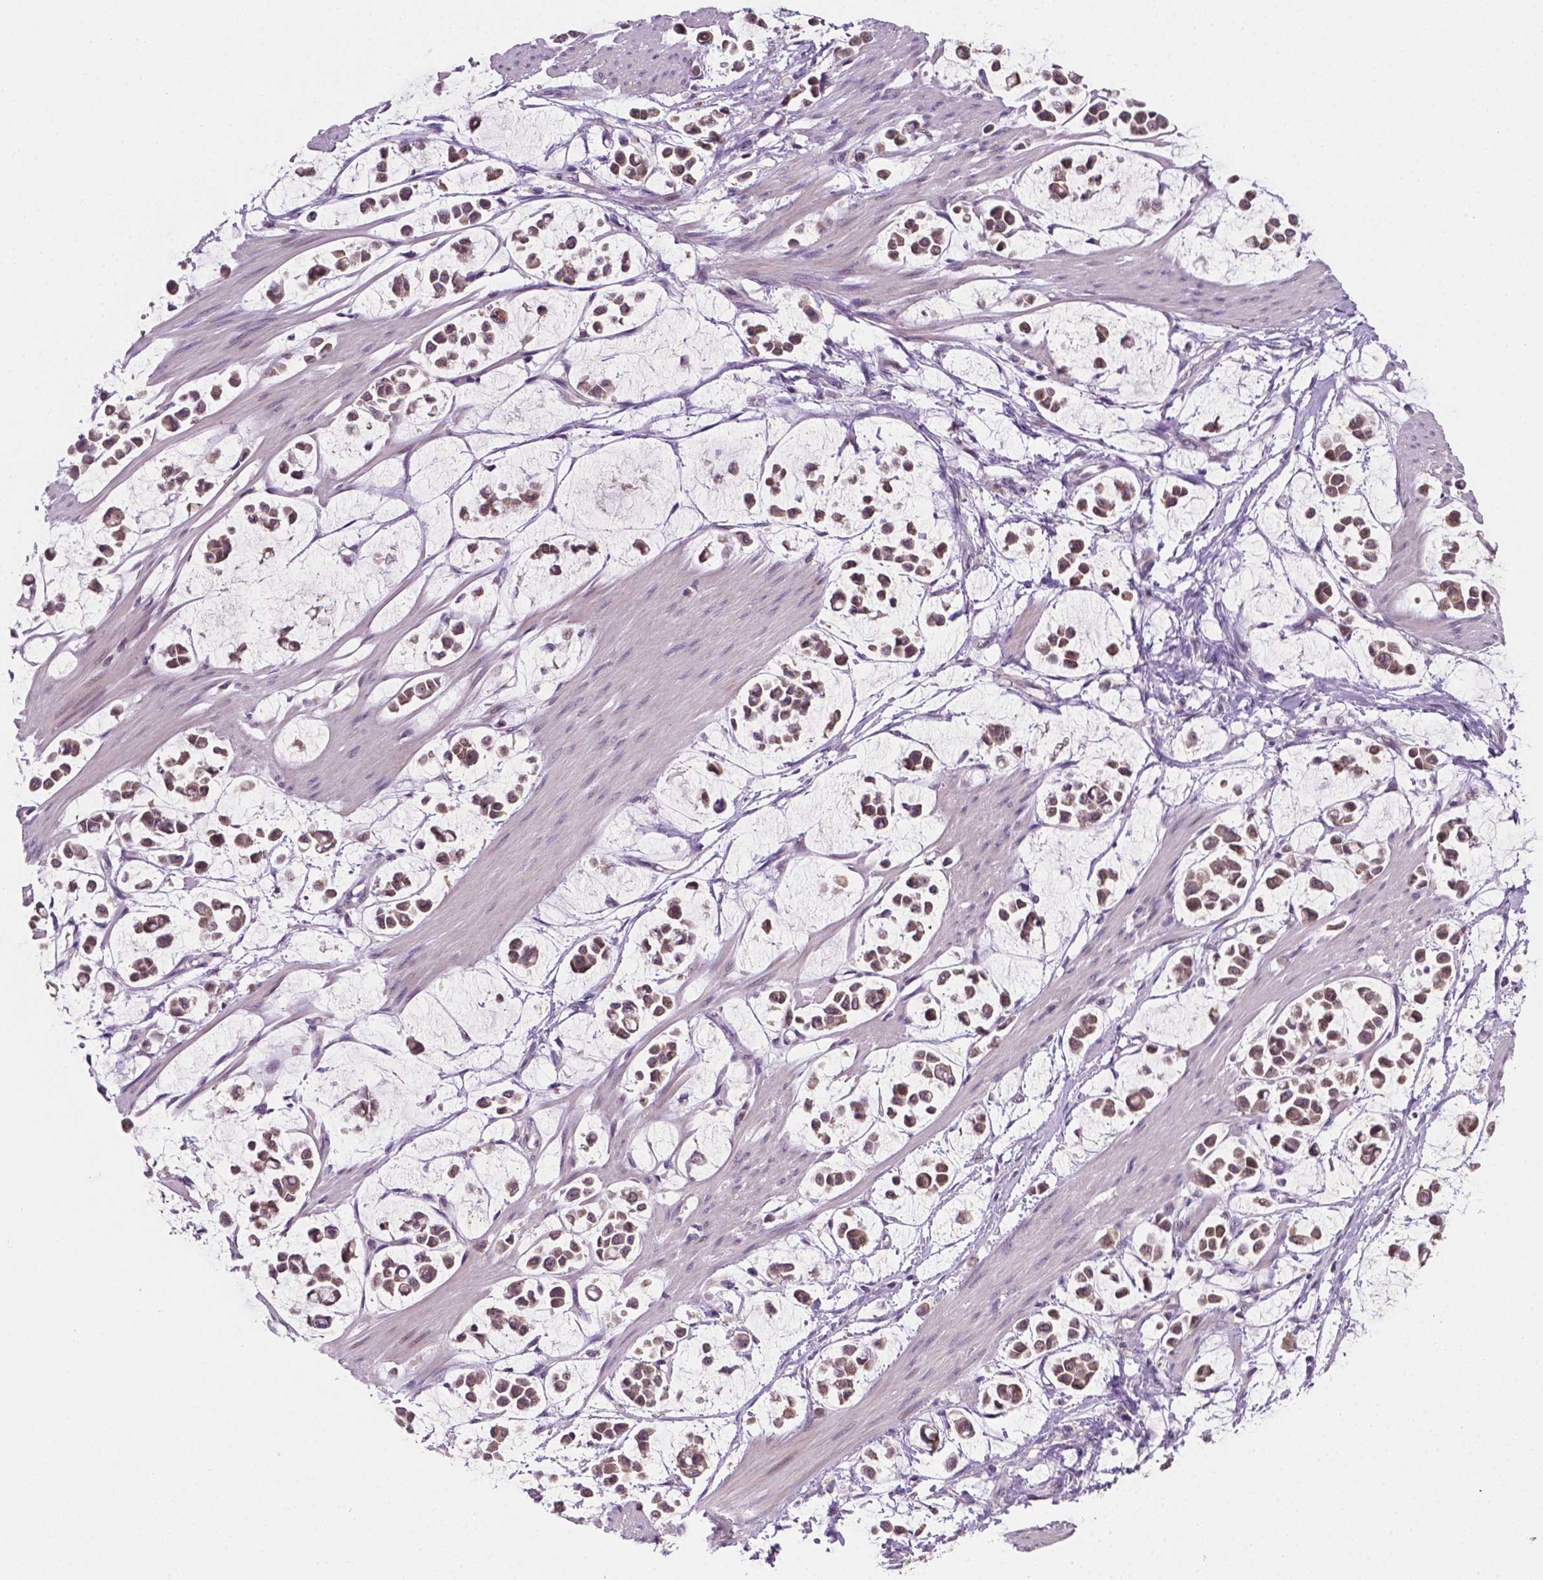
{"staining": {"intensity": "moderate", "quantity": ">75%", "location": "cytoplasmic/membranous"}, "tissue": "stomach cancer", "cell_type": "Tumor cells", "image_type": "cancer", "snomed": [{"axis": "morphology", "description": "Adenocarcinoma, NOS"}, {"axis": "topography", "description": "Stomach"}], "caption": "A brown stain shows moderate cytoplasmic/membranous expression of a protein in adenocarcinoma (stomach) tumor cells.", "gene": "MROH6", "patient": {"sex": "male", "age": 82}}